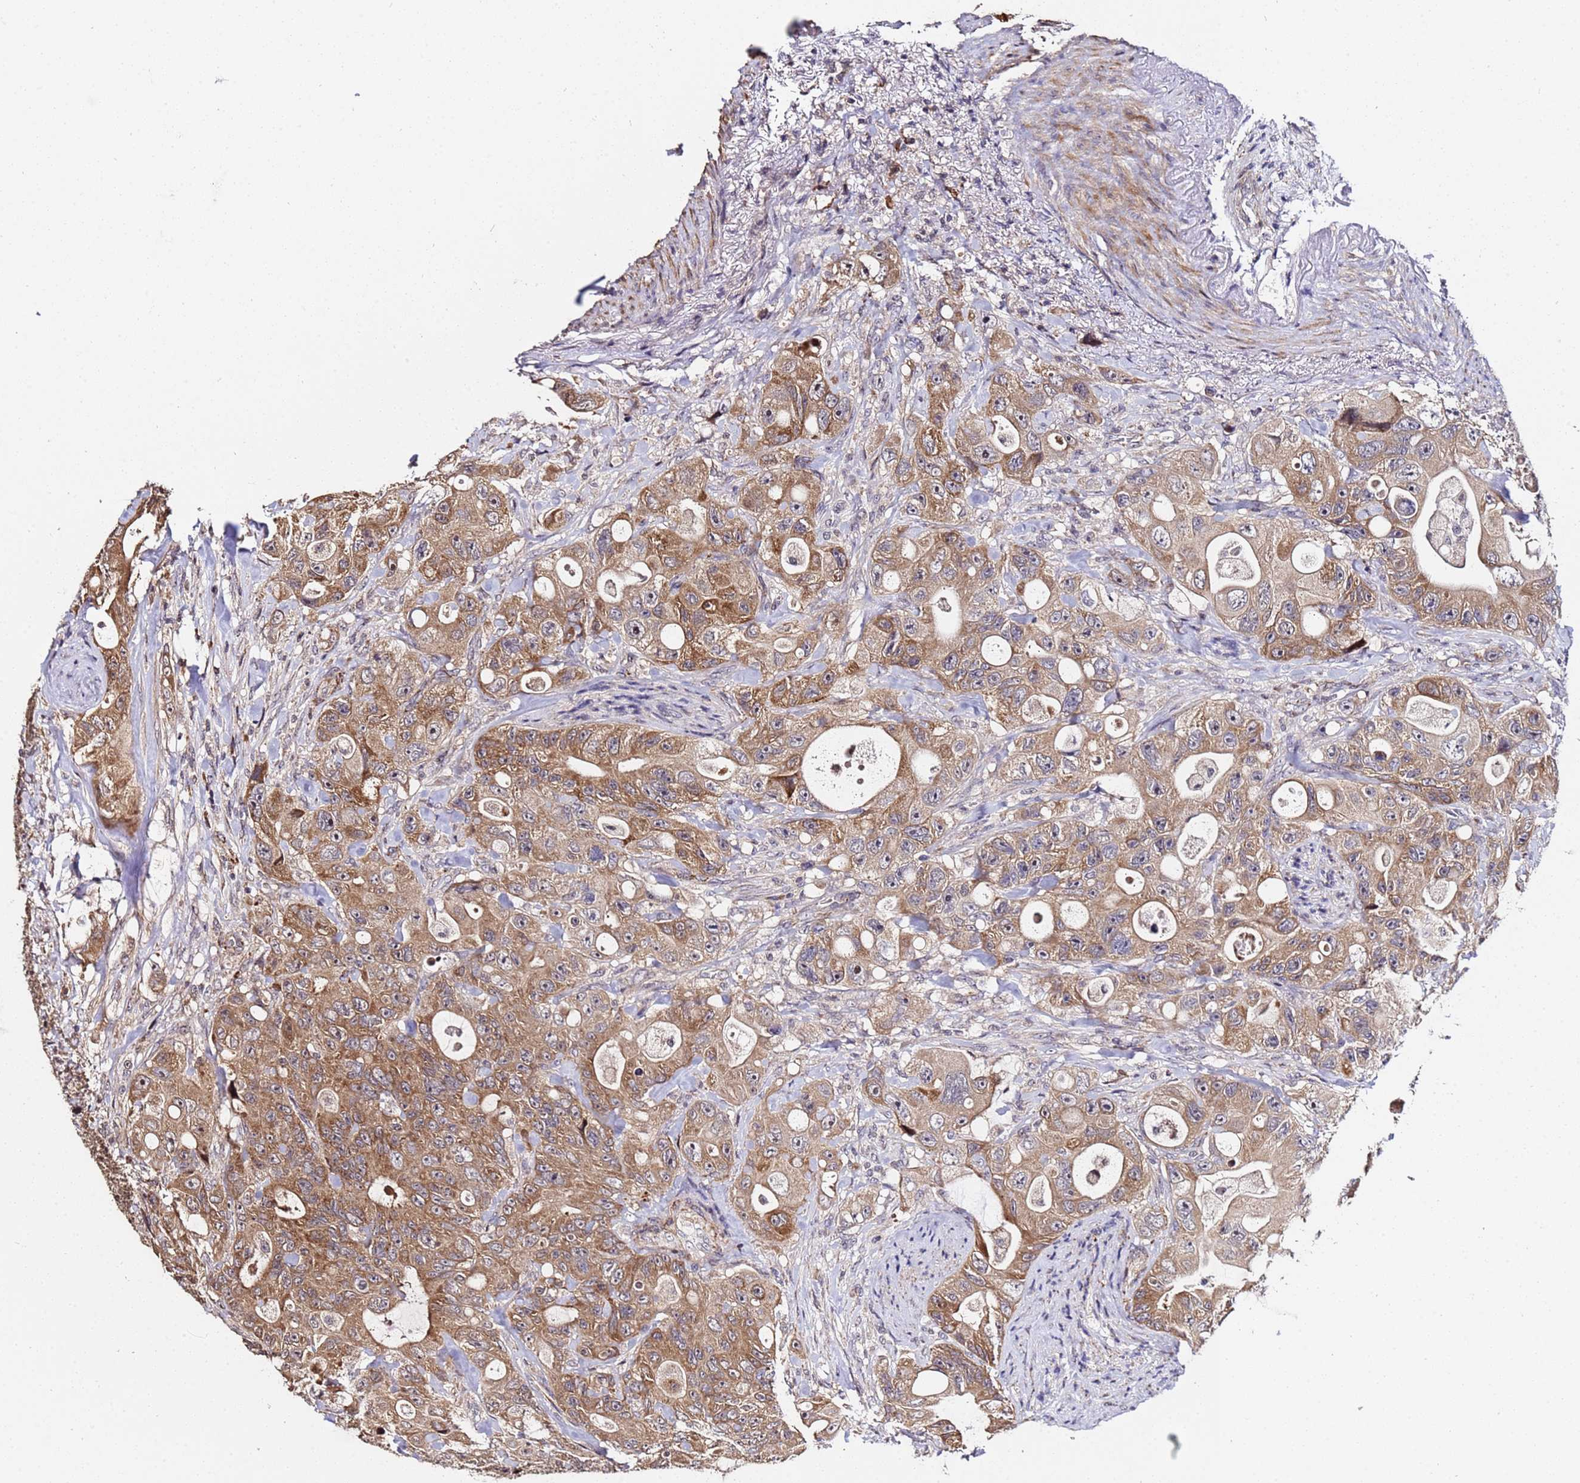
{"staining": {"intensity": "moderate", "quantity": ">75%", "location": "cytoplasmic/membranous"}, "tissue": "colorectal cancer", "cell_type": "Tumor cells", "image_type": "cancer", "snomed": [{"axis": "morphology", "description": "Adenocarcinoma, NOS"}, {"axis": "topography", "description": "Colon"}], "caption": "Immunohistochemical staining of adenocarcinoma (colorectal) exhibits medium levels of moderate cytoplasmic/membranous protein staining in about >75% of tumor cells.", "gene": "WNK4", "patient": {"sex": "female", "age": 46}}